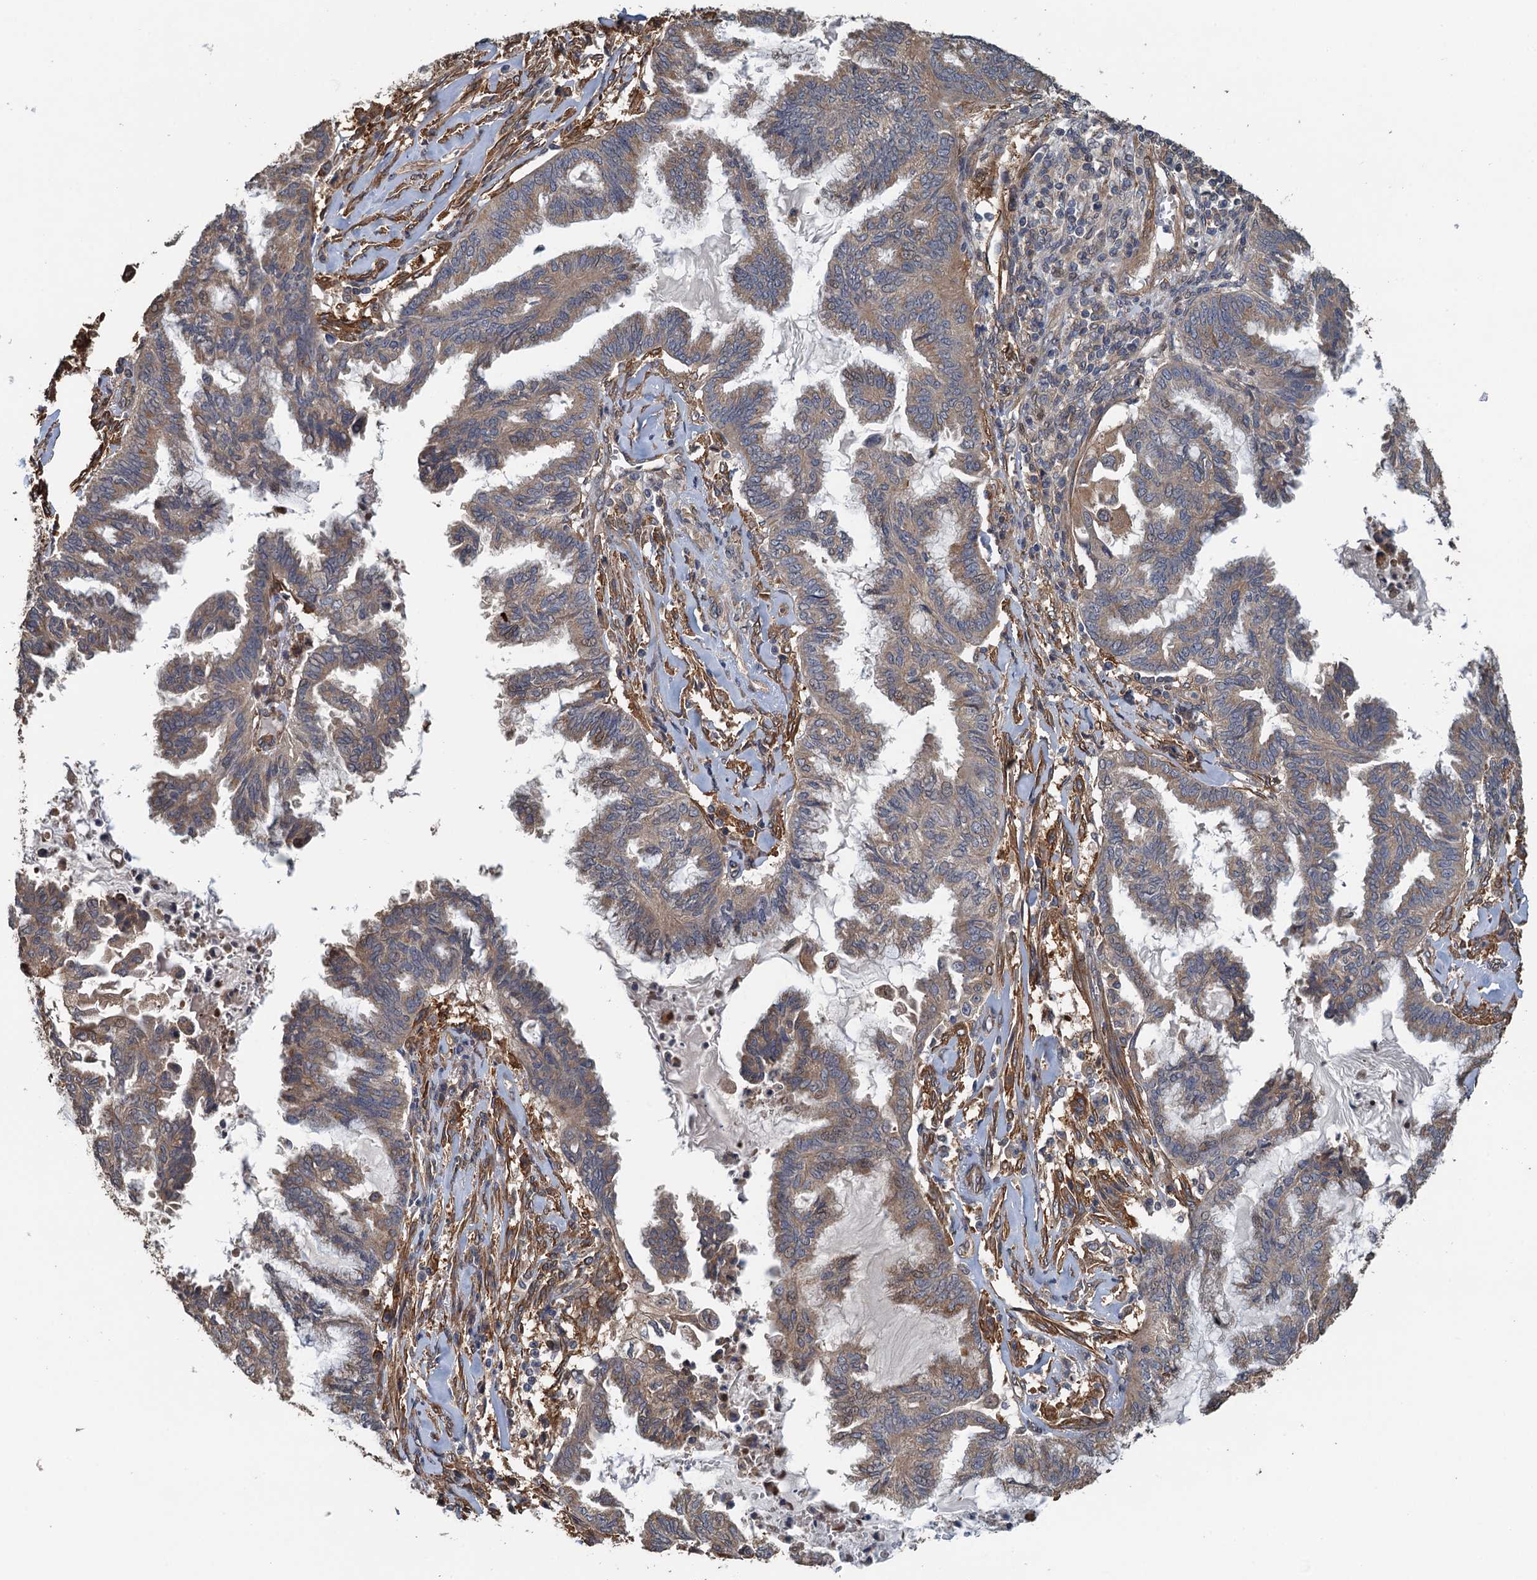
{"staining": {"intensity": "moderate", "quantity": ">75%", "location": "cytoplasmic/membranous"}, "tissue": "endometrial cancer", "cell_type": "Tumor cells", "image_type": "cancer", "snomed": [{"axis": "morphology", "description": "Adenocarcinoma, NOS"}, {"axis": "topography", "description": "Endometrium"}], "caption": "Brown immunohistochemical staining in adenocarcinoma (endometrial) shows moderate cytoplasmic/membranous expression in about >75% of tumor cells.", "gene": "MEAK7", "patient": {"sex": "female", "age": 86}}